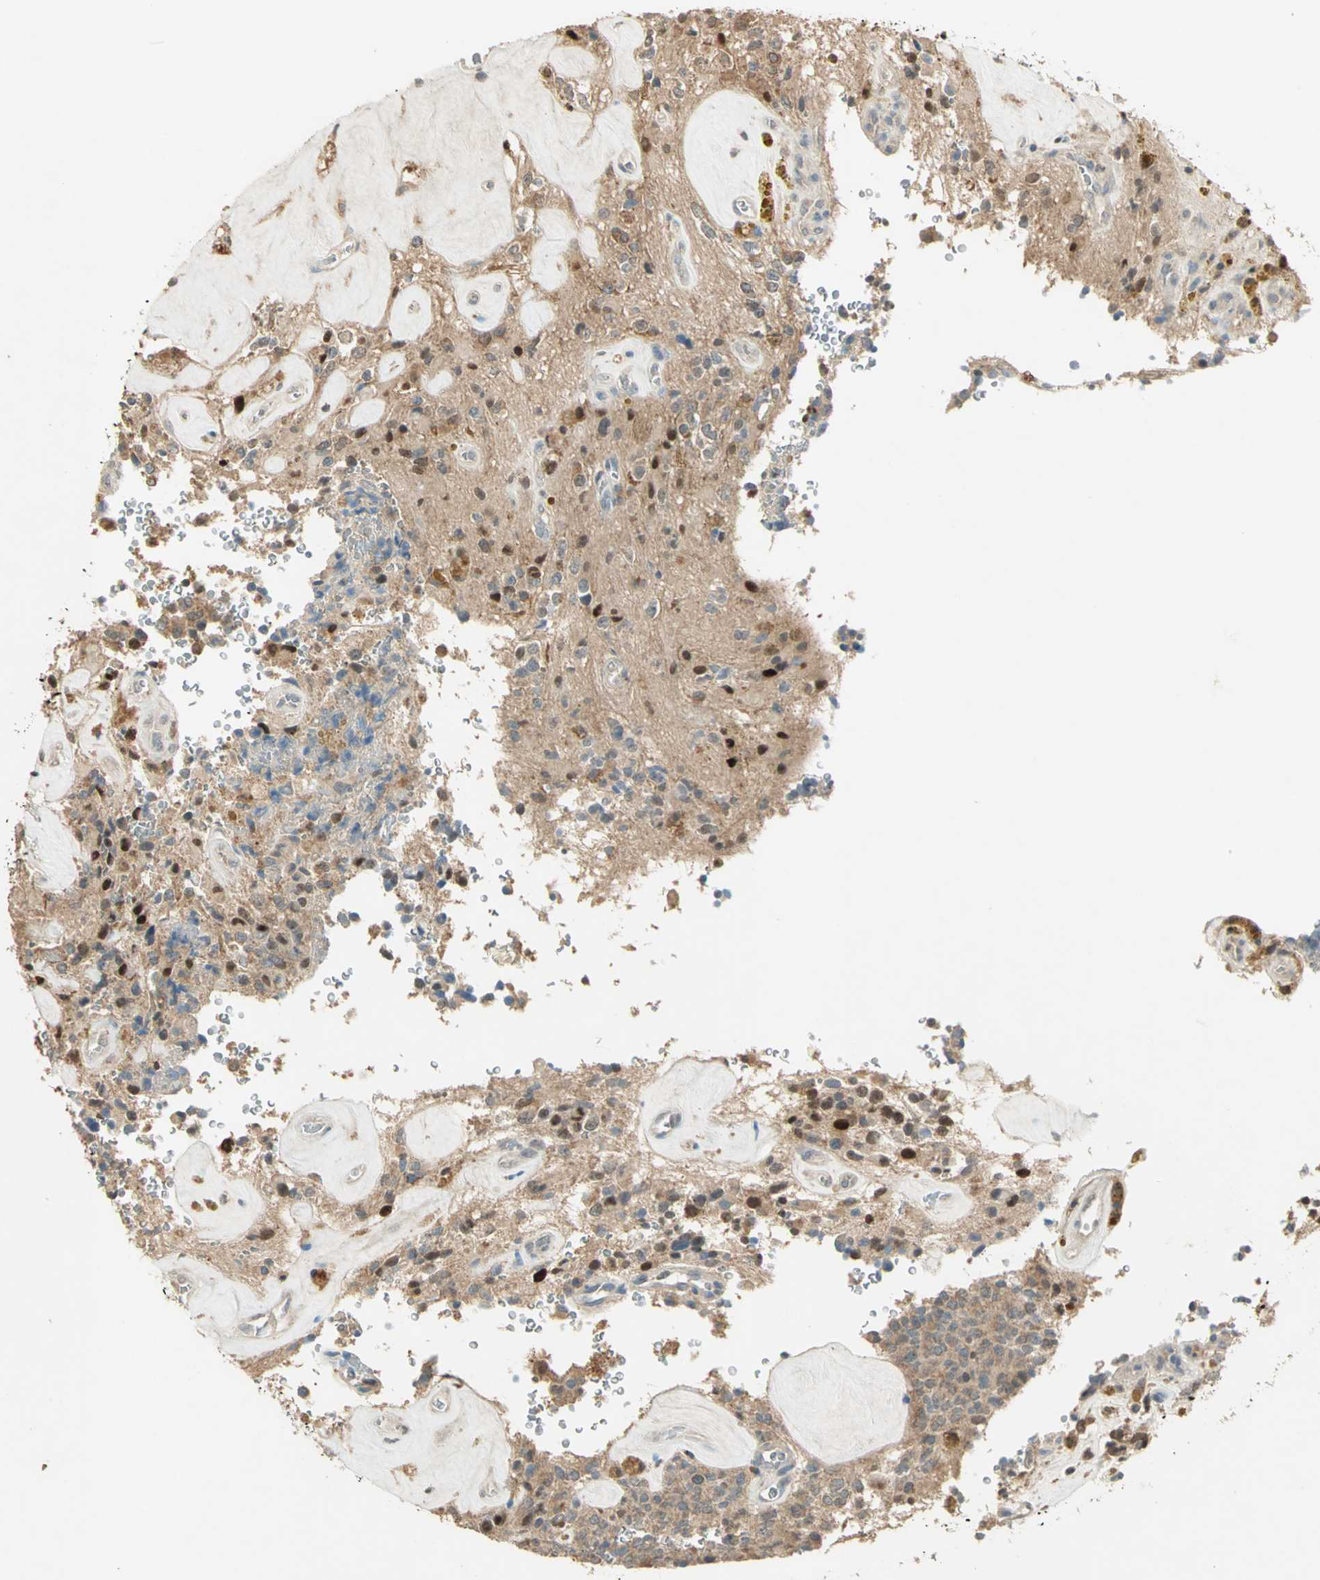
{"staining": {"intensity": "moderate", "quantity": "<25%", "location": "cytoplasmic/membranous,nuclear"}, "tissue": "glioma", "cell_type": "Tumor cells", "image_type": "cancer", "snomed": [{"axis": "morphology", "description": "Glioma, malignant, High grade"}, {"axis": "topography", "description": "pancreas cauda"}], "caption": "A brown stain shows moderate cytoplasmic/membranous and nuclear positivity of a protein in glioma tumor cells. Using DAB (brown) and hematoxylin (blue) stains, captured at high magnification using brightfield microscopy.", "gene": "BIRC2", "patient": {"sex": "male", "age": 60}}